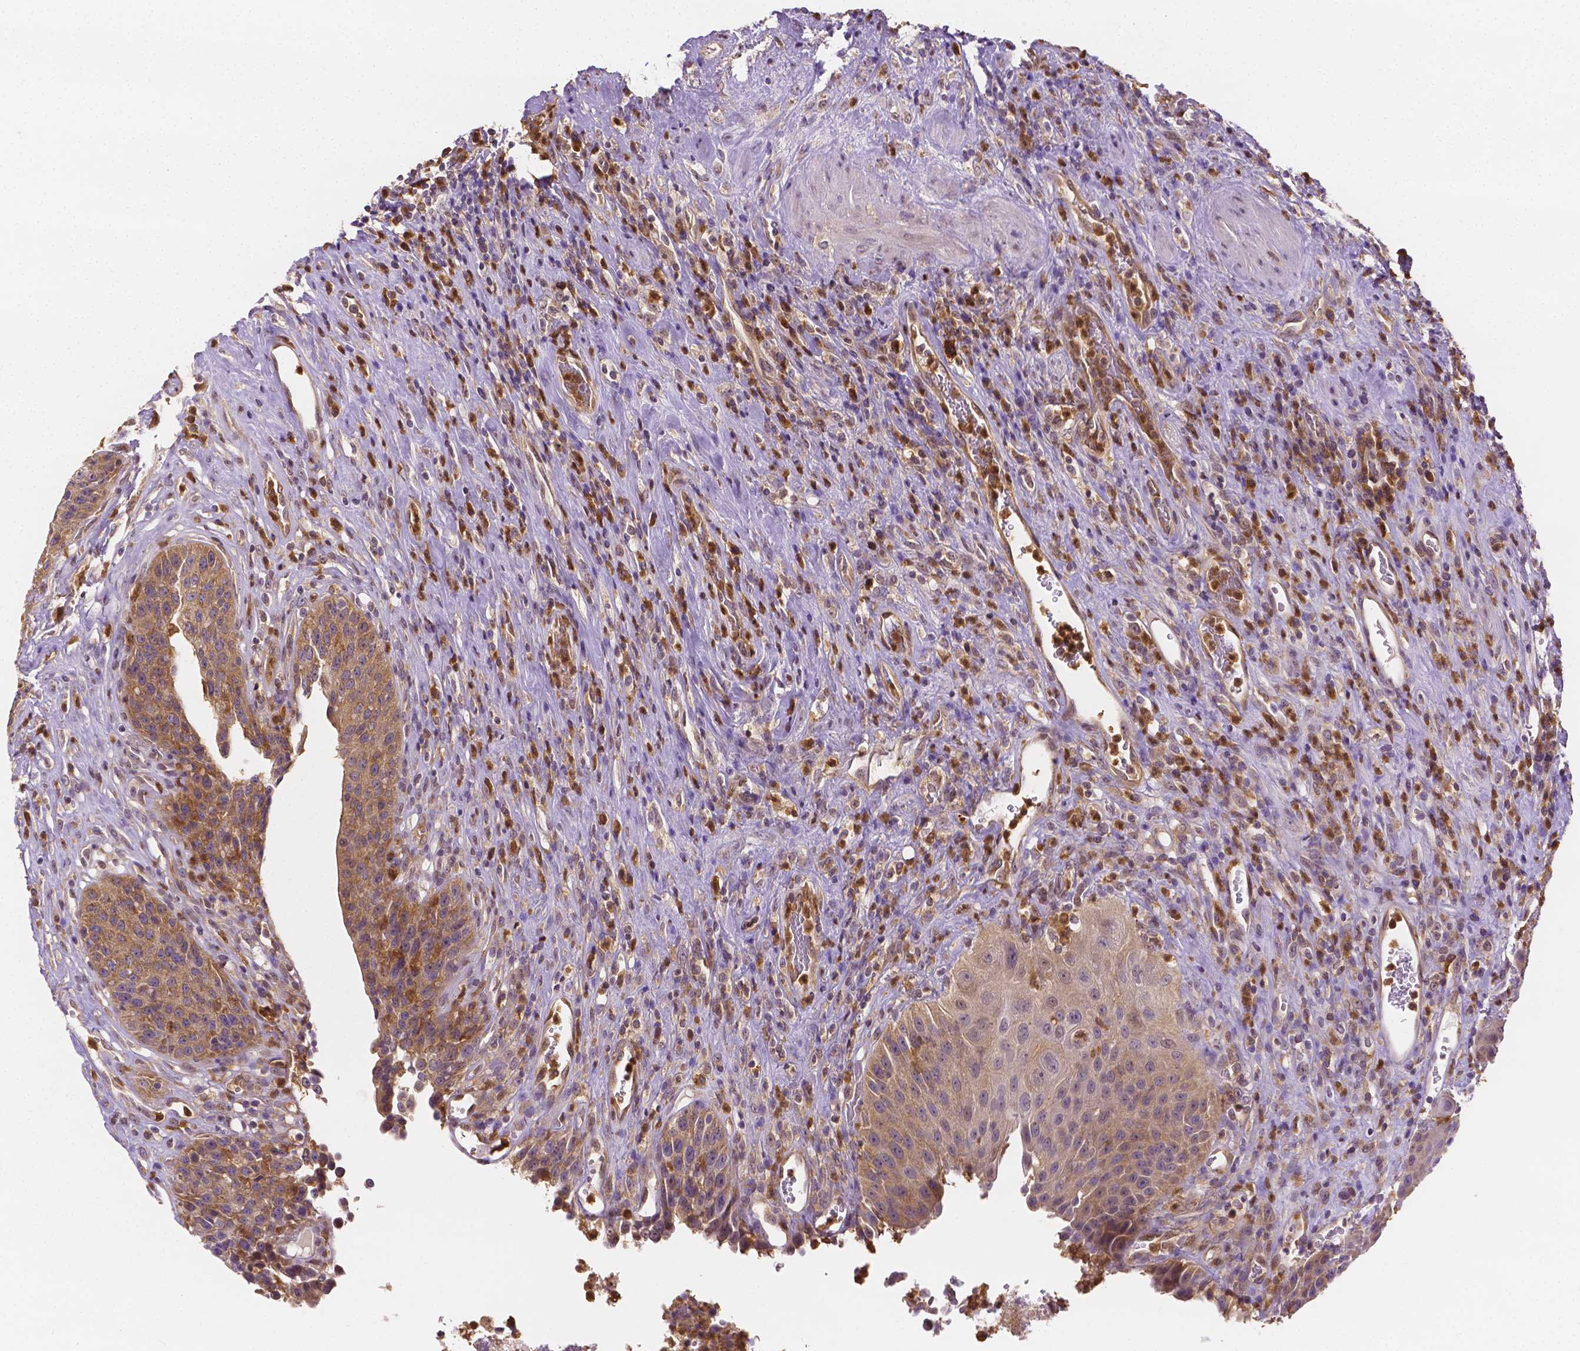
{"staining": {"intensity": "weak", "quantity": ">75%", "location": "cytoplasmic/membranous"}, "tissue": "urinary bladder", "cell_type": "Urothelial cells", "image_type": "normal", "snomed": [{"axis": "morphology", "description": "Normal tissue, NOS"}, {"axis": "topography", "description": "Urinary bladder"}], "caption": "Urinary bladder stained with immunohistochemistry reveals weak cytoplasmic/membranous staining in about >75% of urothelial cells. The staining was performed using DAB (3,3'-diaminobenzidine), with brown indicating positive protein expression. Nuclei are stained blue with hematoxylin.", "gene": "ZNRD2", "patient": {"sex": "female", "age": 56}}